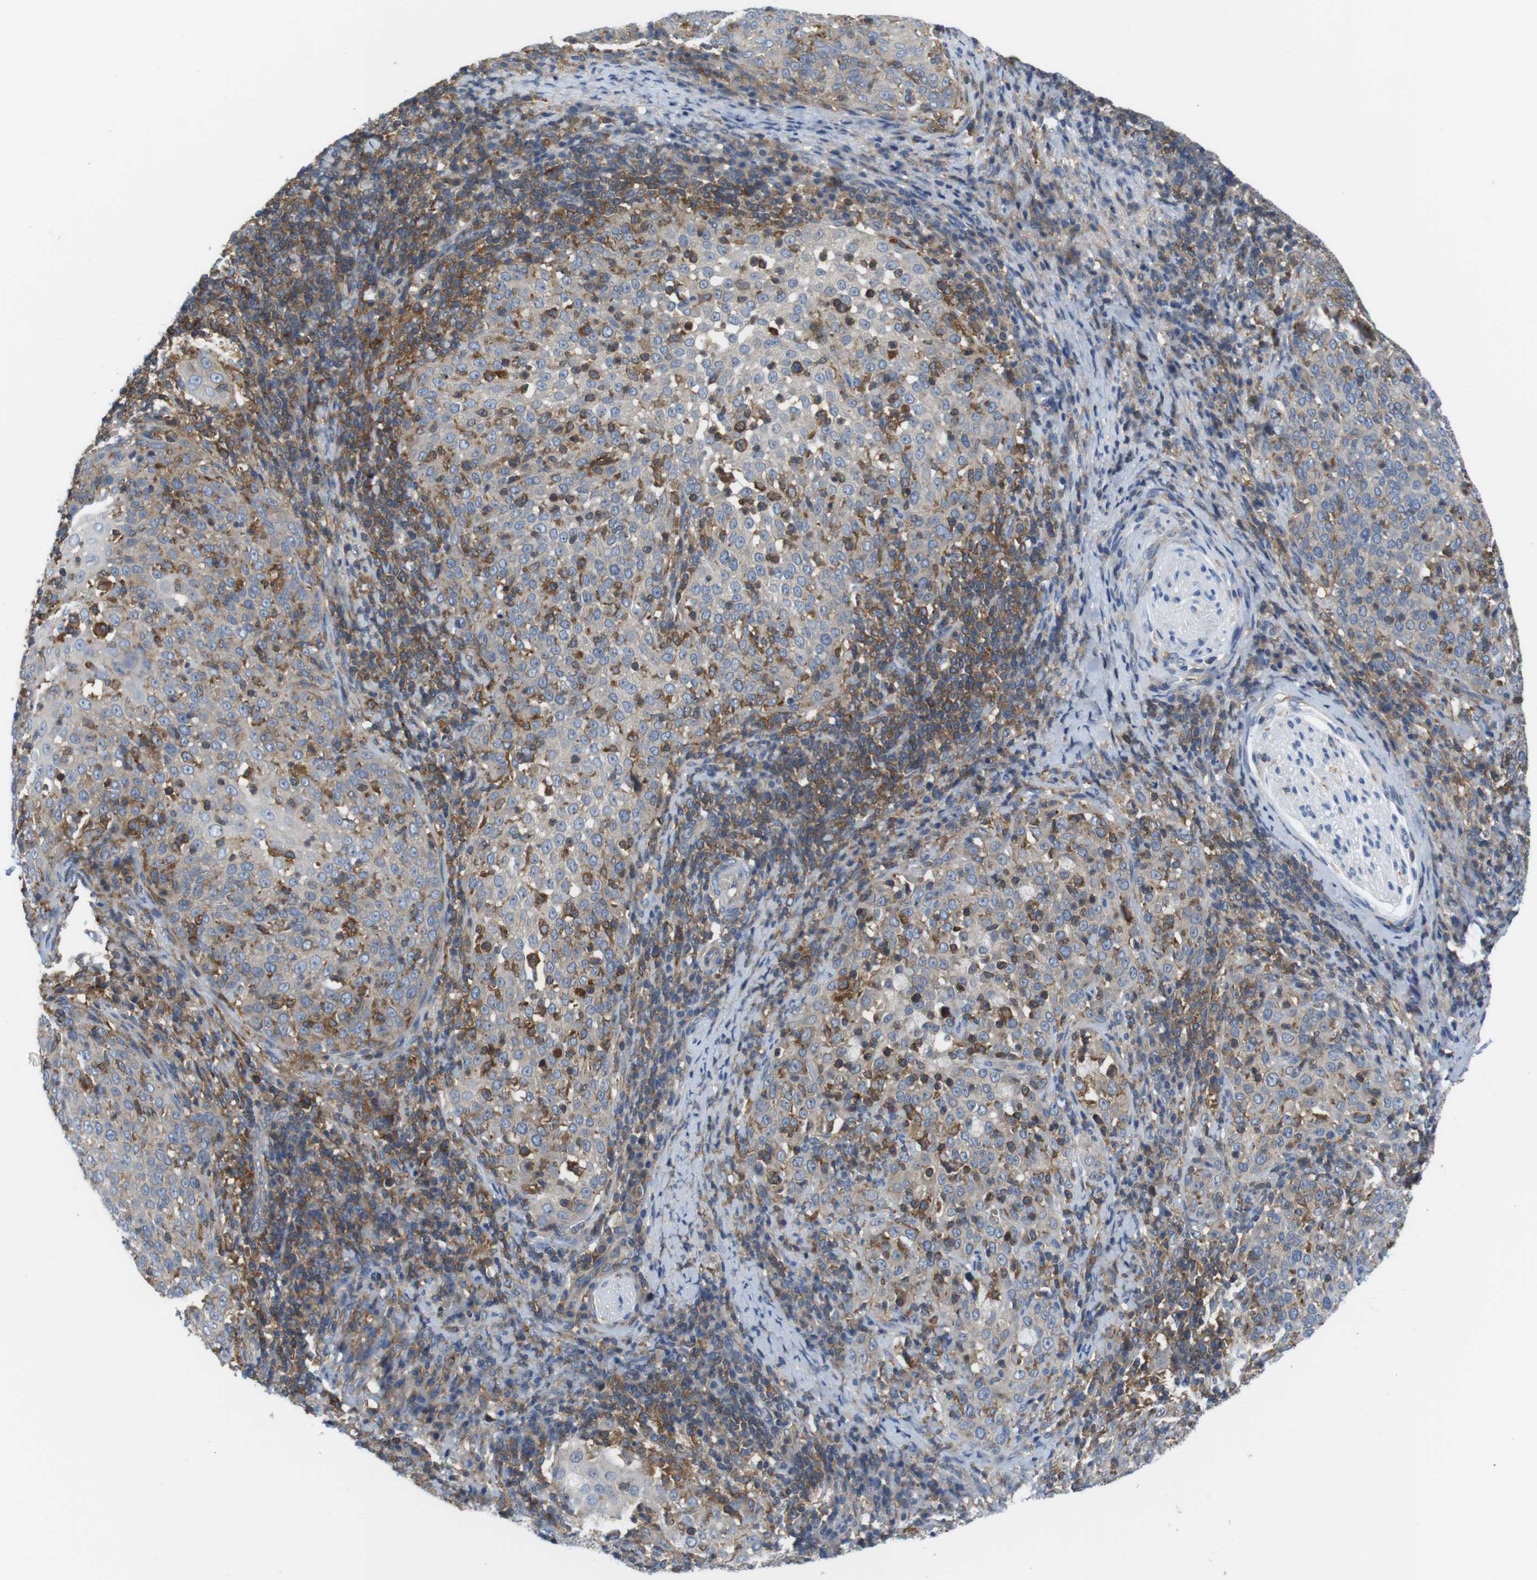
{"staining": {"intensity": "weak", "quantity": "25%-75%", "location": "cytoplasmic/membranous"}, "tissue": "cervical cancer", "cell_type": "Tumor cells", "image_type": "cancer", "snomed": [{"axis": "morphology", "description": "Squamous cell carcinoma, NOS"}, {"axis": "topography", "description": "Cervix"}], "caption": "Immunohistochemistry (IHC) of cervical squamous cell carcinoma displays low levels of weak cytoplasmic/membranous expression in about 25%-75% of tumor cells.", "gene": "HERPUD2", "patient": {"sex": "female", "age": 51}}